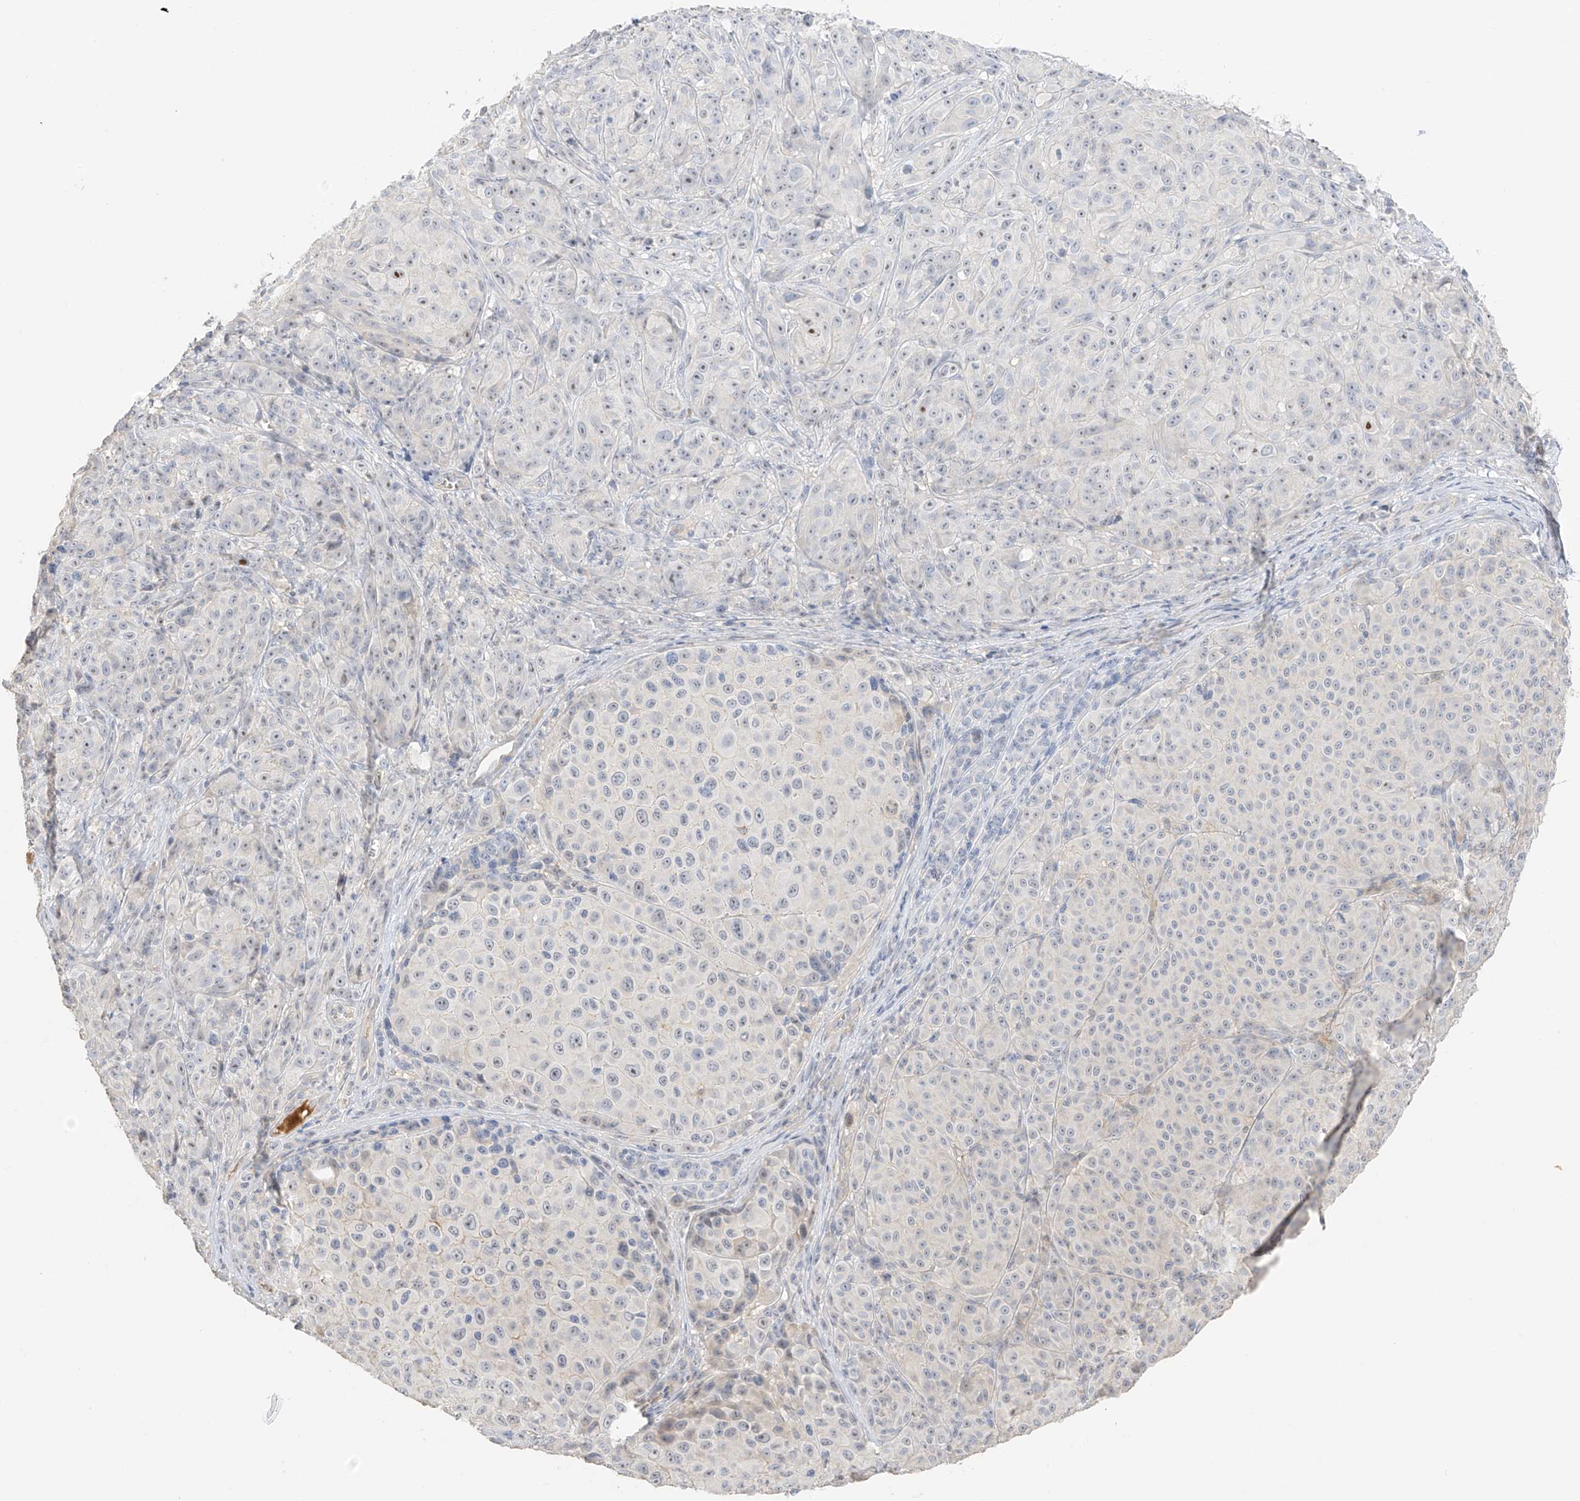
{"staining": {"intensity": "weak", "quantity": "<25%", "location": "nuclear"}, "tissue": "melanoma", "cell_type": "Tumor cells", "image_type": "cancer", "snomed": [{"axis": "morphology", "description": "Malignant melanoma, NOS"}, {"axis": "topography", "description": "Skin"}], "caption": "Melanoma was stained to show a protein in brown. There is no significant staining in tumor cells.", "gene": "ZBTB41", "patient": {"sex": "male", "age": 73}}